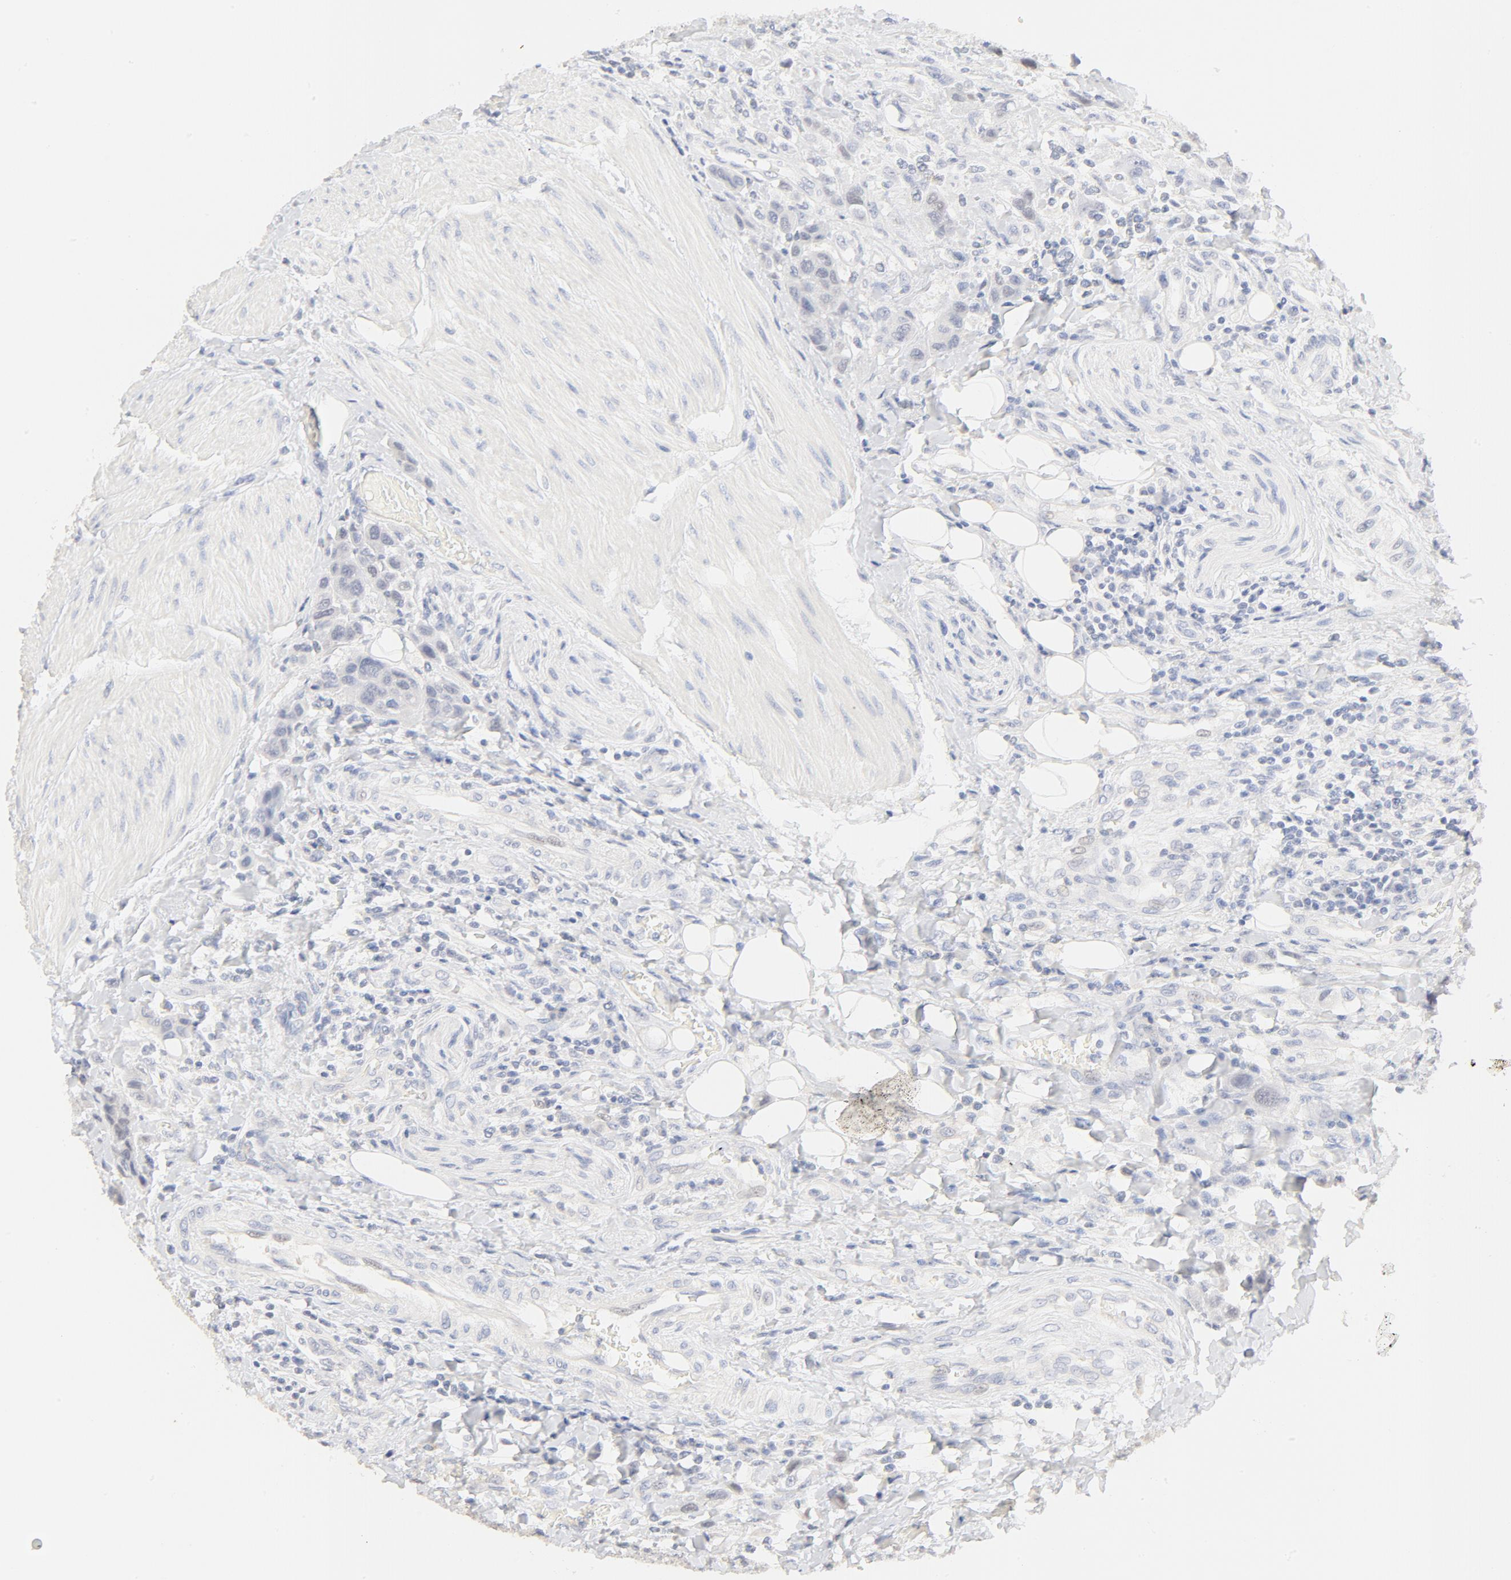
{"staining": {"intensity": "weak", "quantity": "<25%", "location": "nuclear"}, "tissue": "urothelial cancer", "cell_type": "Tumor cells", "image_type": "cancer", "snomed": [{"axis": "morphology", "description": "Urothelial carcinoma, High grade"}, {"axis": "topography", "description": "Urinary bladder"}], "caption": "A photomicrograph of human urothelial cancer is negative for staining in tumor cells.", "gene": "FCGBP", "patient": {"sex": "male", "age": 50}}